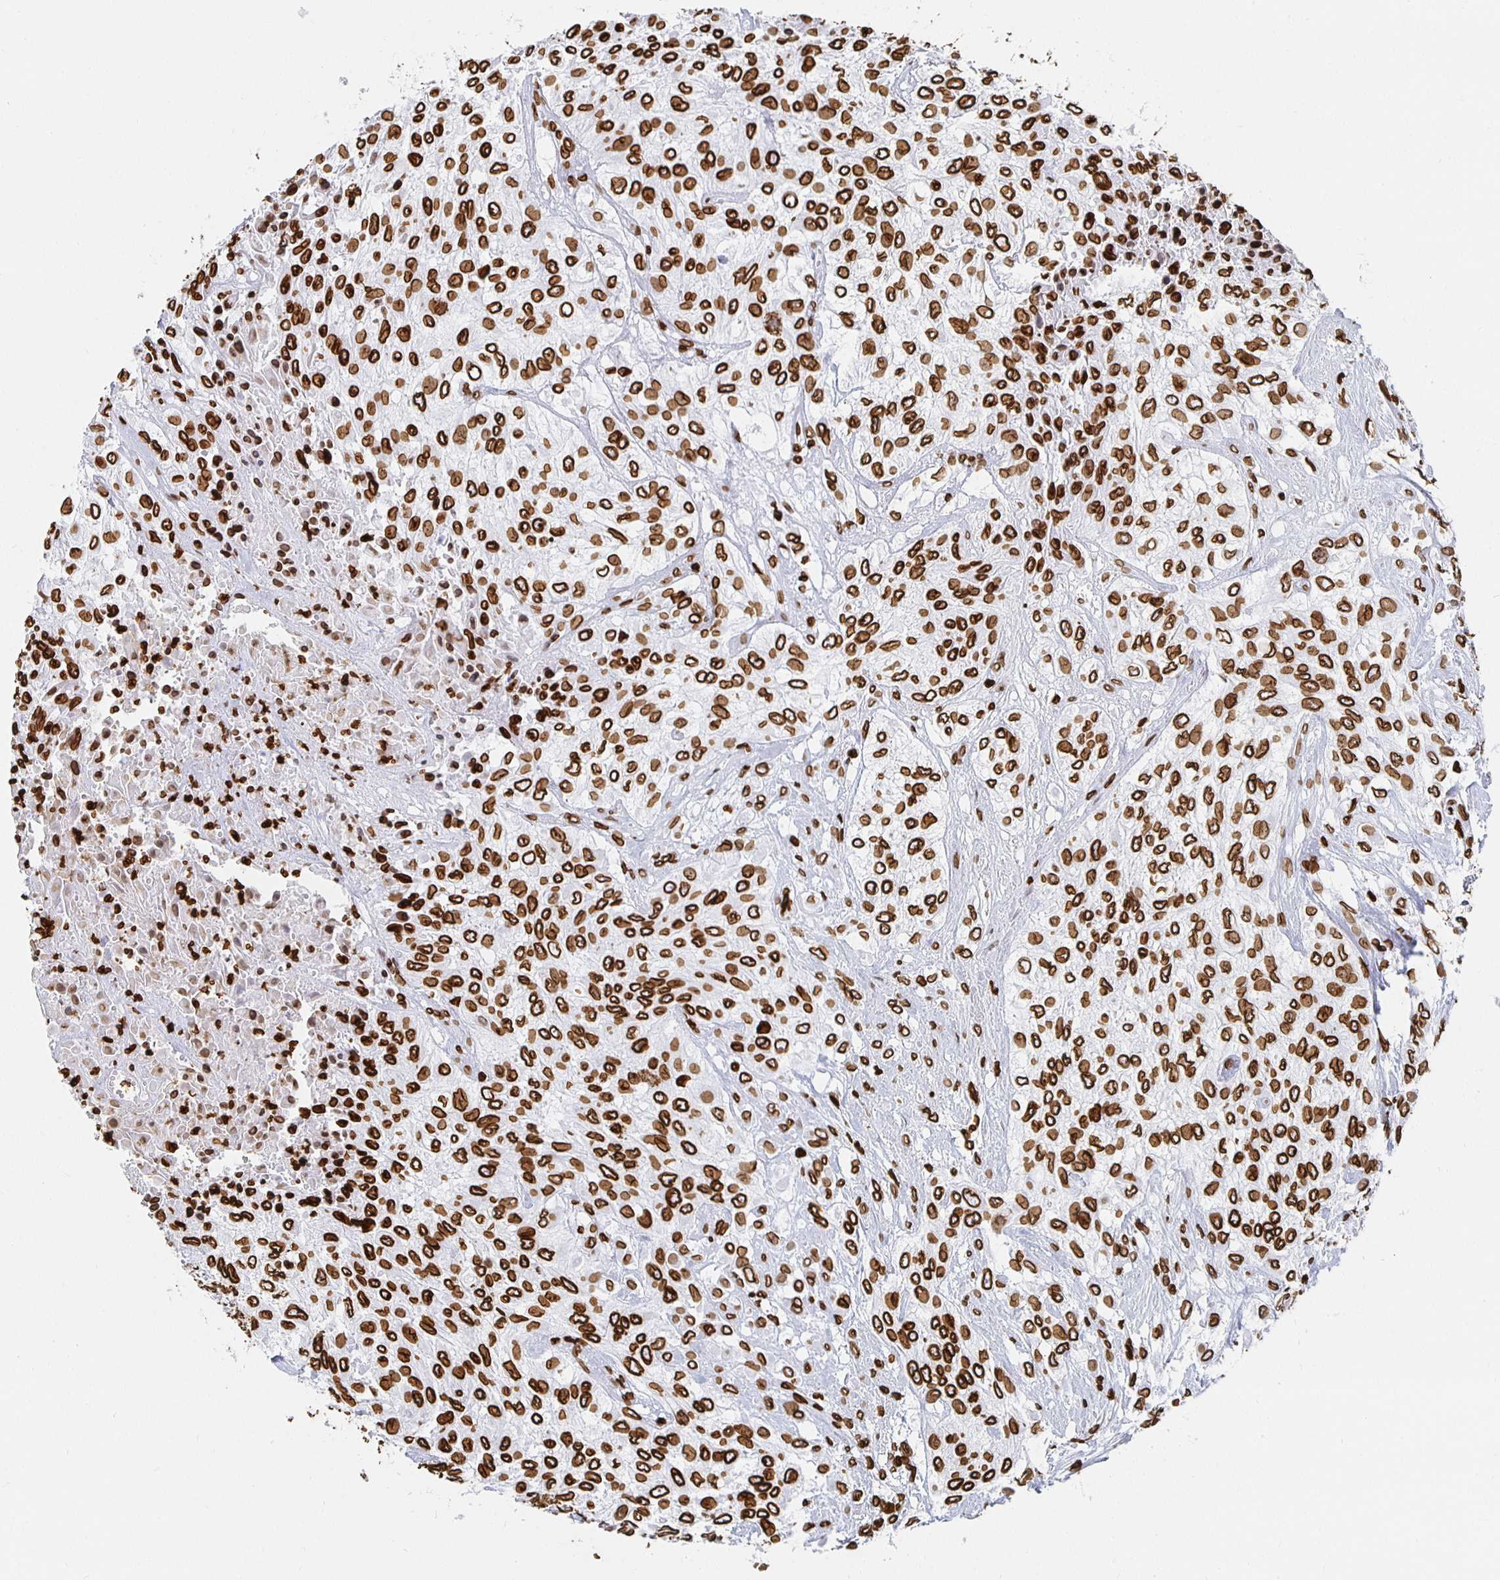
{"staining": {"intensity": "strong", "quantity": ">75%", "location": "cytoplasmic/membranous,nuclear"}, "tissue": "urothelial cancer", "cell_type": "Tumor cells", "image_type": "cancer", "snomed": [{"axis": "morphology", "description": "Urothelial carcinoma, High grade"}, {"axis": "topography", "description": "Urinary bladder"}], "caption": "A brown stain highlights strong cytoplasmic/membranous and nuclear expression of a protein in human urothelial cancer tumor cells.", "gene": "LMNB1", "patient": {"sex": "male", "age": 57}}